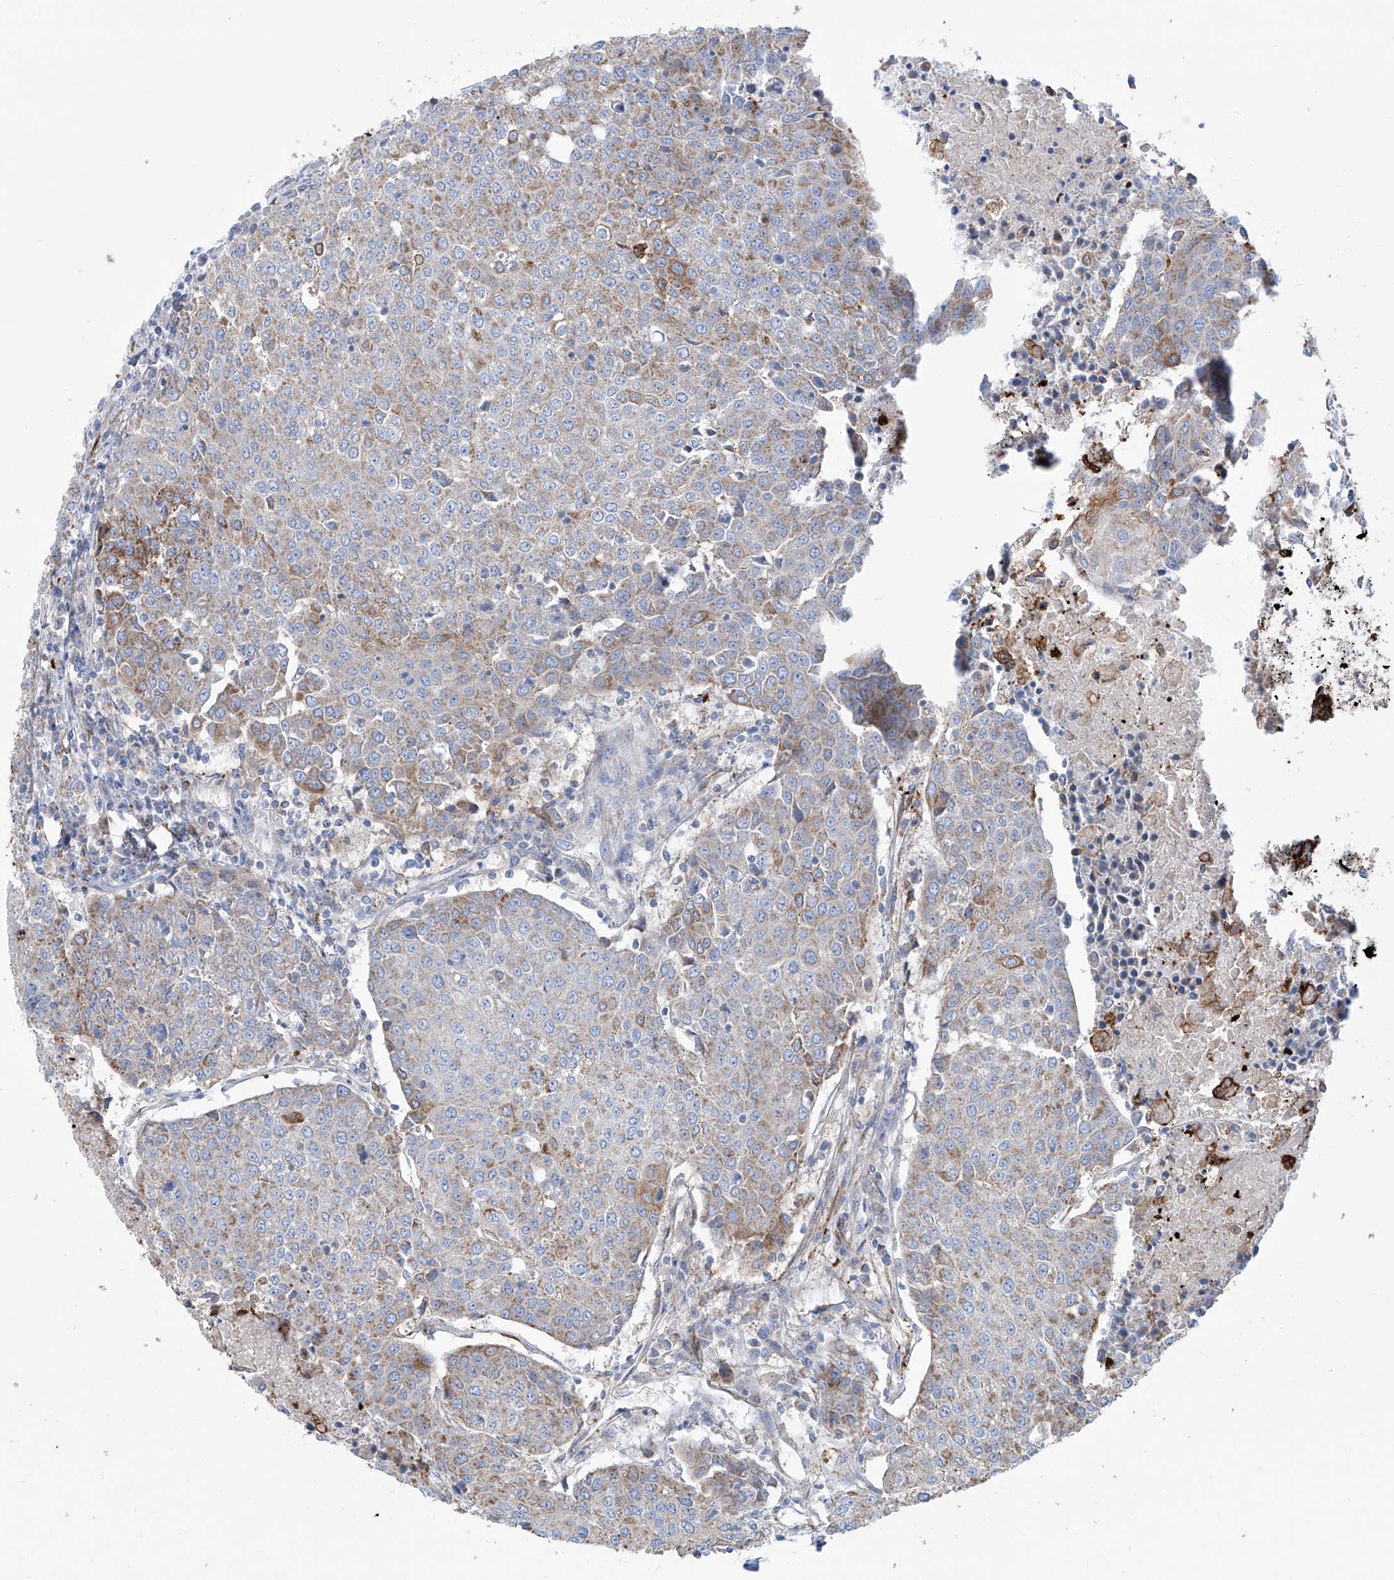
{"staining": {"intensity": "moderate", "quantity": "25%-75%", "location": "cytoplasmic/membranous"}, "tissue": "urothelial cancer", "cell_type": "Tumor cells", "image_type": "cancer", "snomed": [{"axis": "morphology", "description": "Urothelial carcinoma, High grade"}, {"axis": "topography", "description": "Urinary bladder"}], "caption": "An image of human high-grade urothelial carcinoma stained for a protein exhibits moderate cytoplasmic/membranous brown staining in tumor cells.", "gene": "ALDH6A1", "patient": {"sex": "female", "age": 85}}